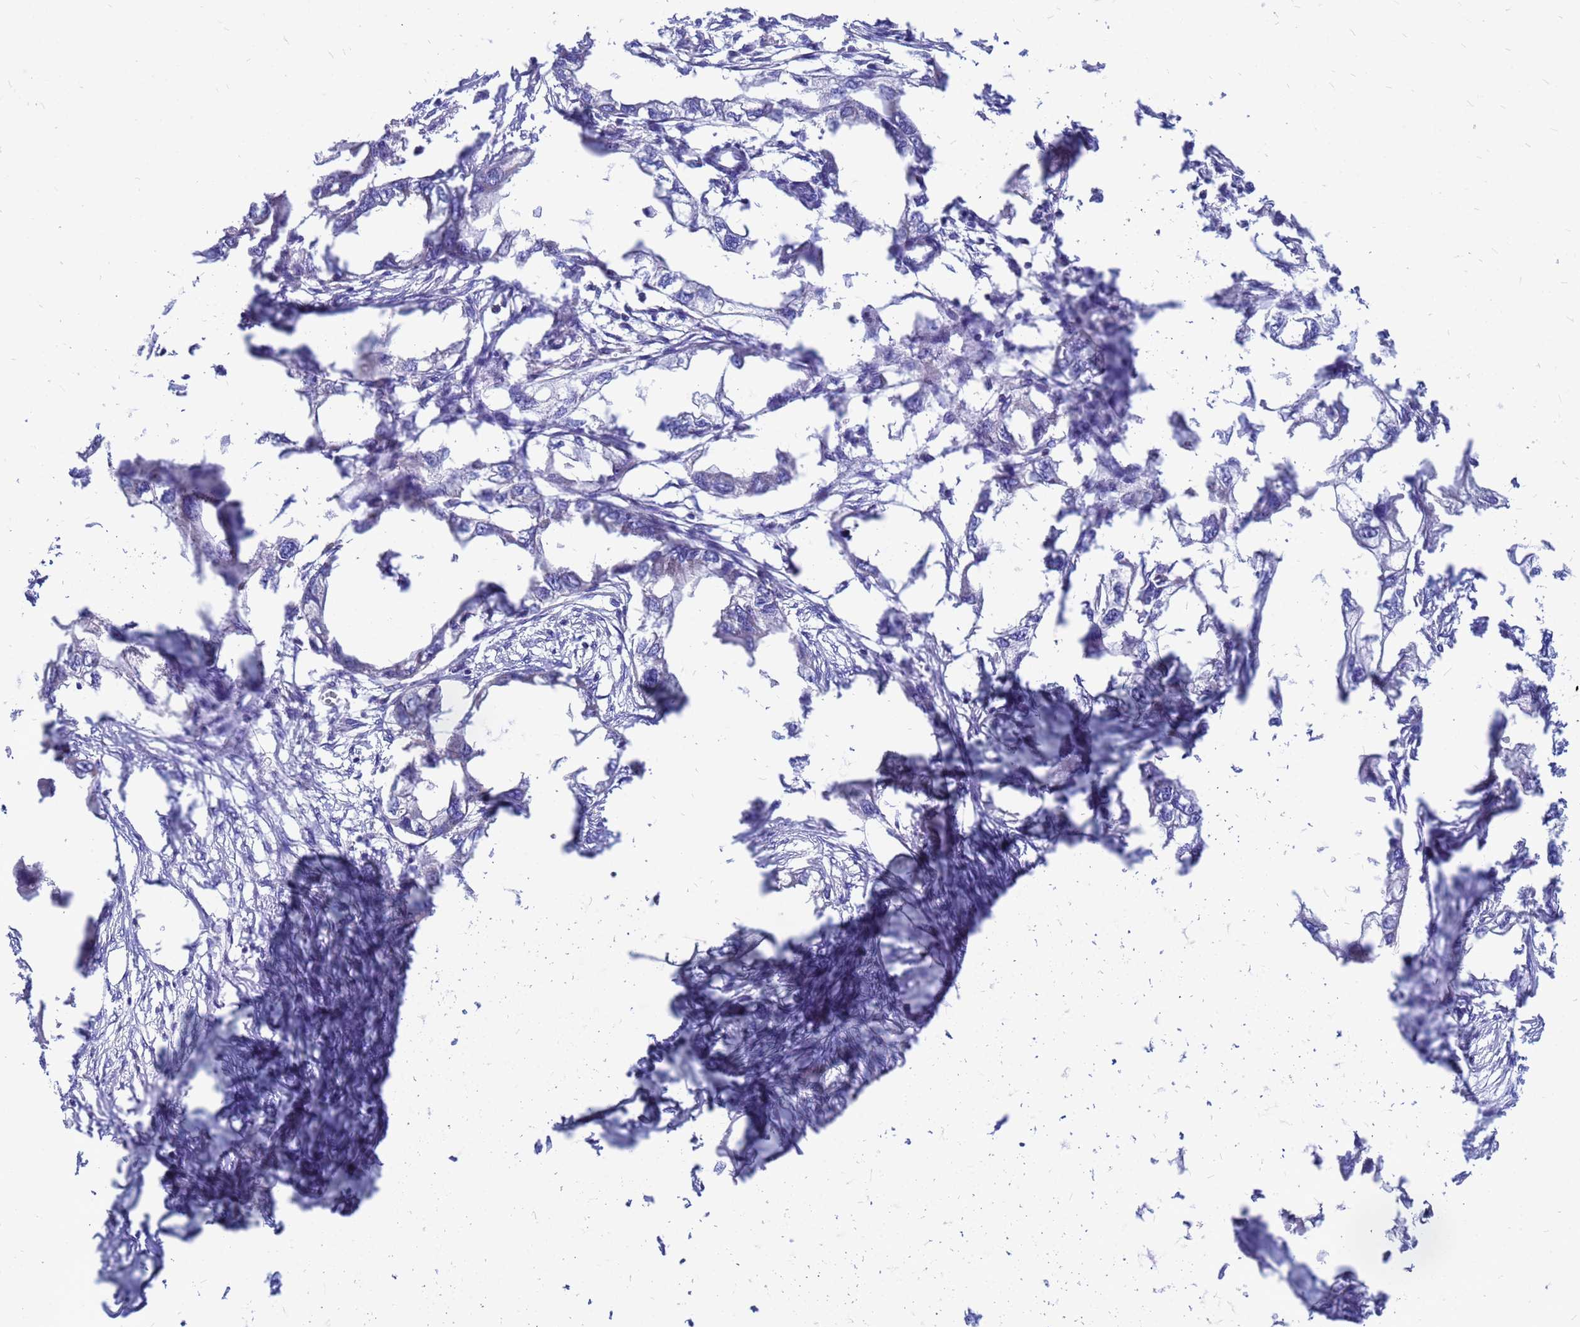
{"staining": {"intensity": "negative", "quantity": "none", "location": "none"}, "tissue": "endometrial cancer", "cell_type": "Tumor cells", "image_type": "cancer", "snomed": [{"axis": "morphology", "description": "Adenocarcinoma, NOS"}, {"axis": "morphology", "description": "Adenocarcinoma, metastatic, NOS"}, {"axis": "topography", "description": "Adipose tissue"}, {"axis": "topography", "description": "Endometrium"}], "caption": "The photomicrograph reveals no significant expression in tumor cells of endometrial cancer (metastatic adenocarcinoma).", "gene": "FHIP1A", "patient": {"sex": "female", "age": 67}}